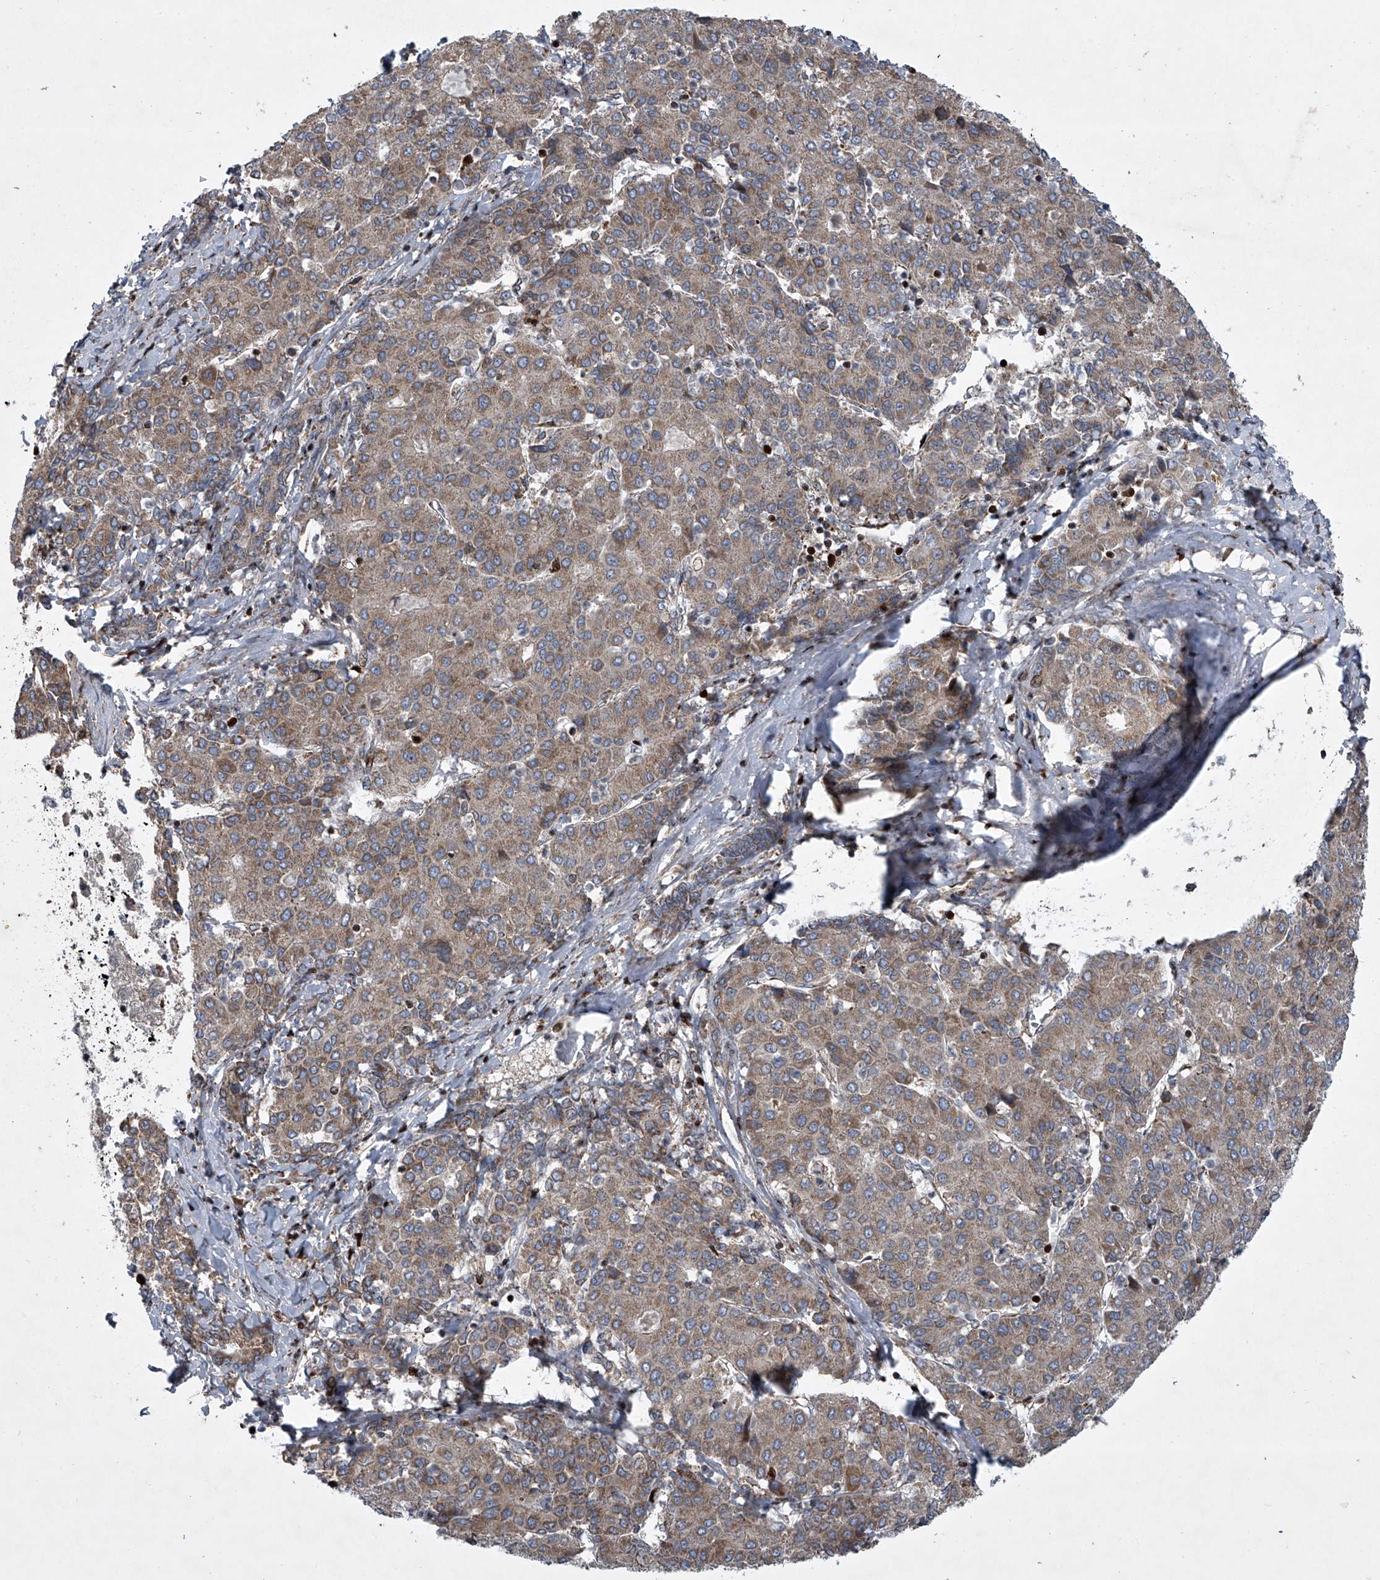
{"staining": {"intensity": "weak", "quantity": ">75%", "location": "cytoplasmic/membranous"}, "tissue": "liver cancer", "cell_type": "Tumor cells", "image_type": "cancer", "snomed": [{"axis": "morphology", "description": "Carcinoma, Hepatocellular, NOS"}, {"axis": "topography", "description": "Liver"}], "caption": "The immunohistochemical stain labels weak cytoplasmic/membranous staining in tumor cells of liver cancer tissue.", "gene": "STRADA", "patient": {"sex": "male", "age": 65}}